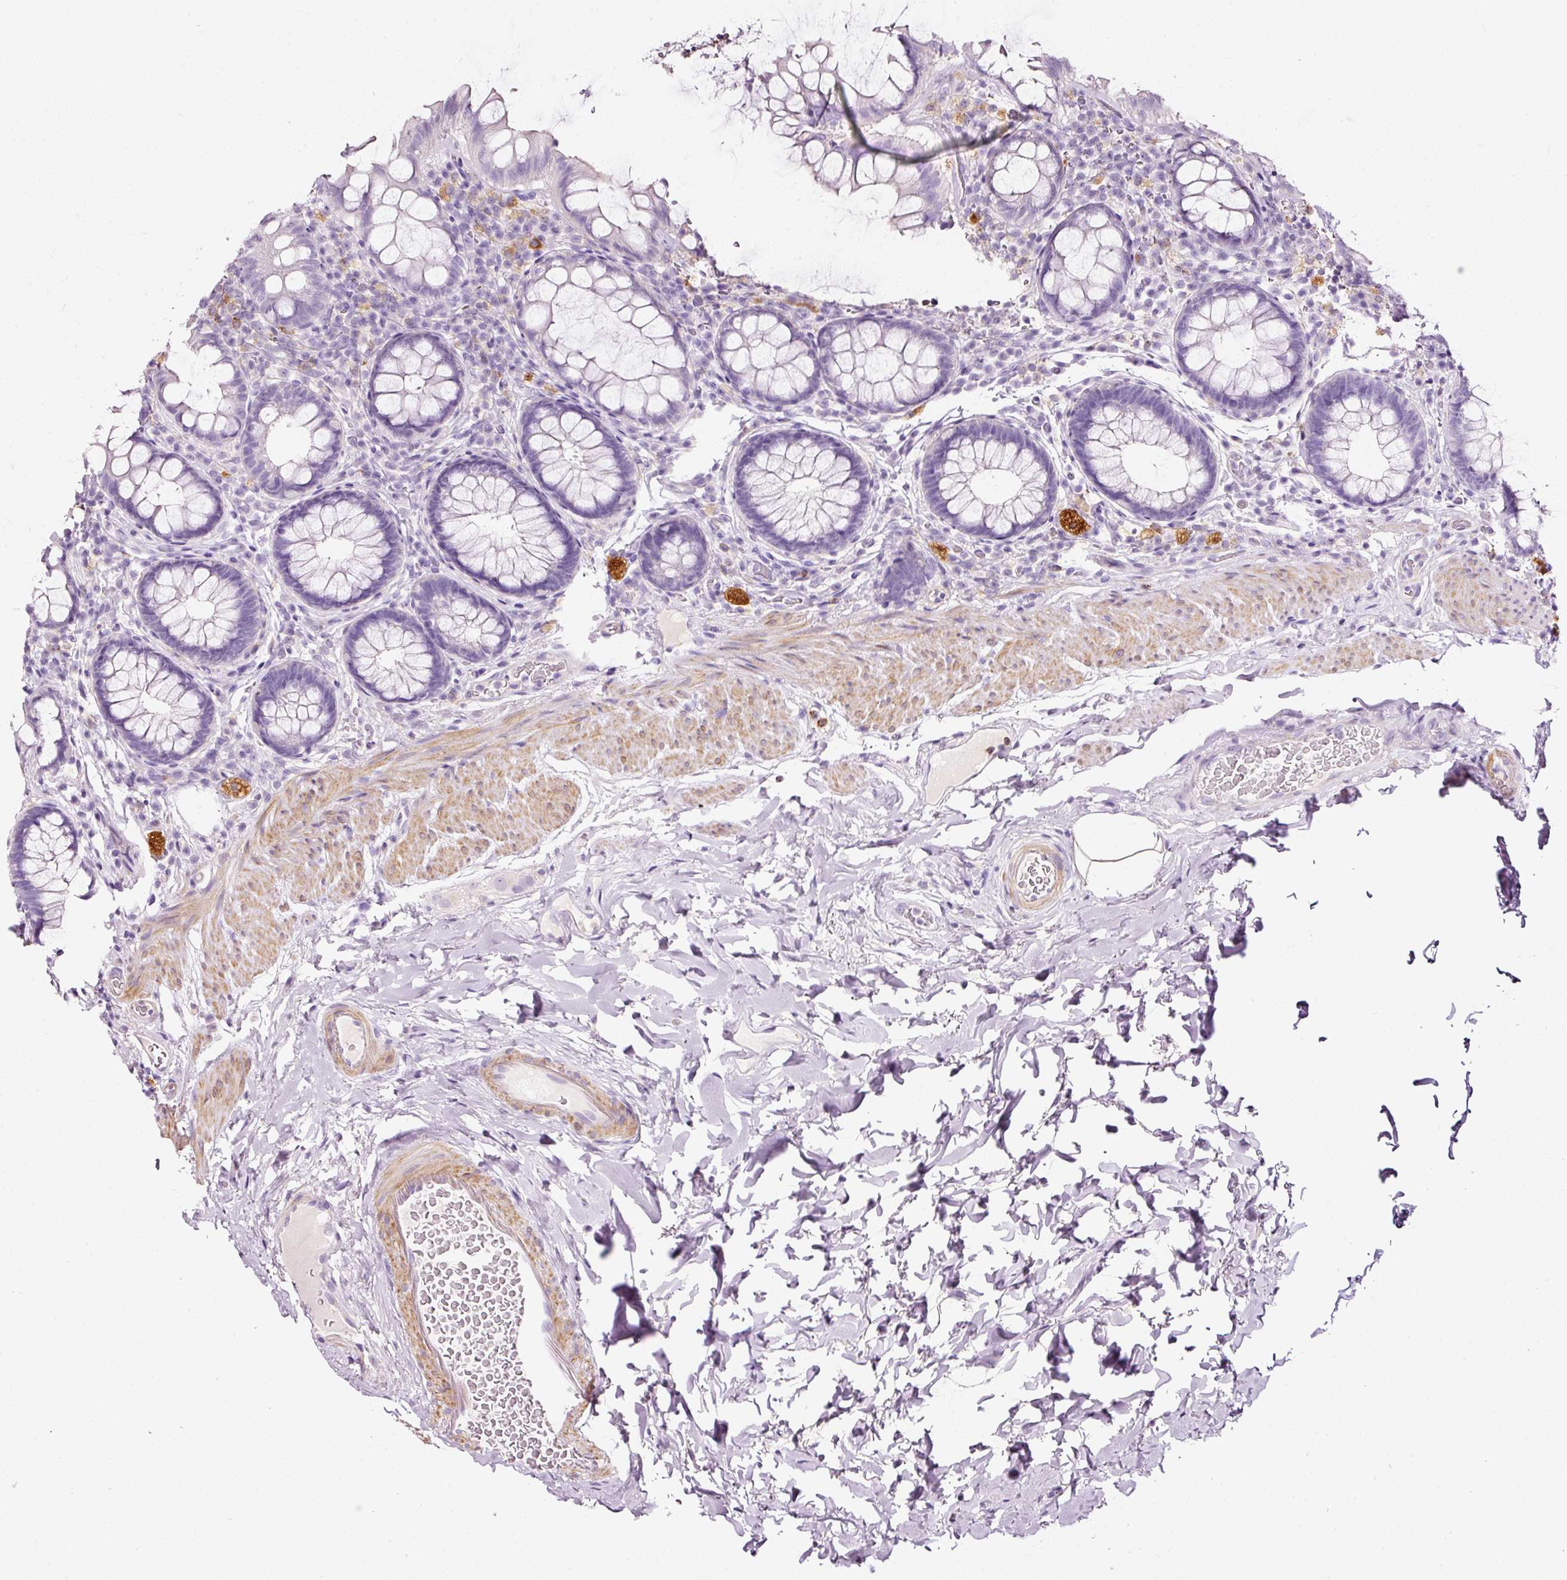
{"staining": {"intensity": "negative", "quantity": "none", "location": "none"}, "tissue": "rectum", "cell_type": "Glandular cells", "image_type": "normal", "snomed": [{"axis": "morphology", "description": "Normal tissue, NOS"}, {"axis": "topography", "description": "Rectum"}], "caption": "The photomicrograph reveals no significant expression in glandular cells of rectum. (Stains: DAB (3,3'-diaminobenzidine) immunohistochemistry (IHC) with hematoxylin counter stain, Microscopy: brightfield microscopy at high magnification).", "gene": "CYB561A3", "patient": {"sex": "female", "age": 69}}